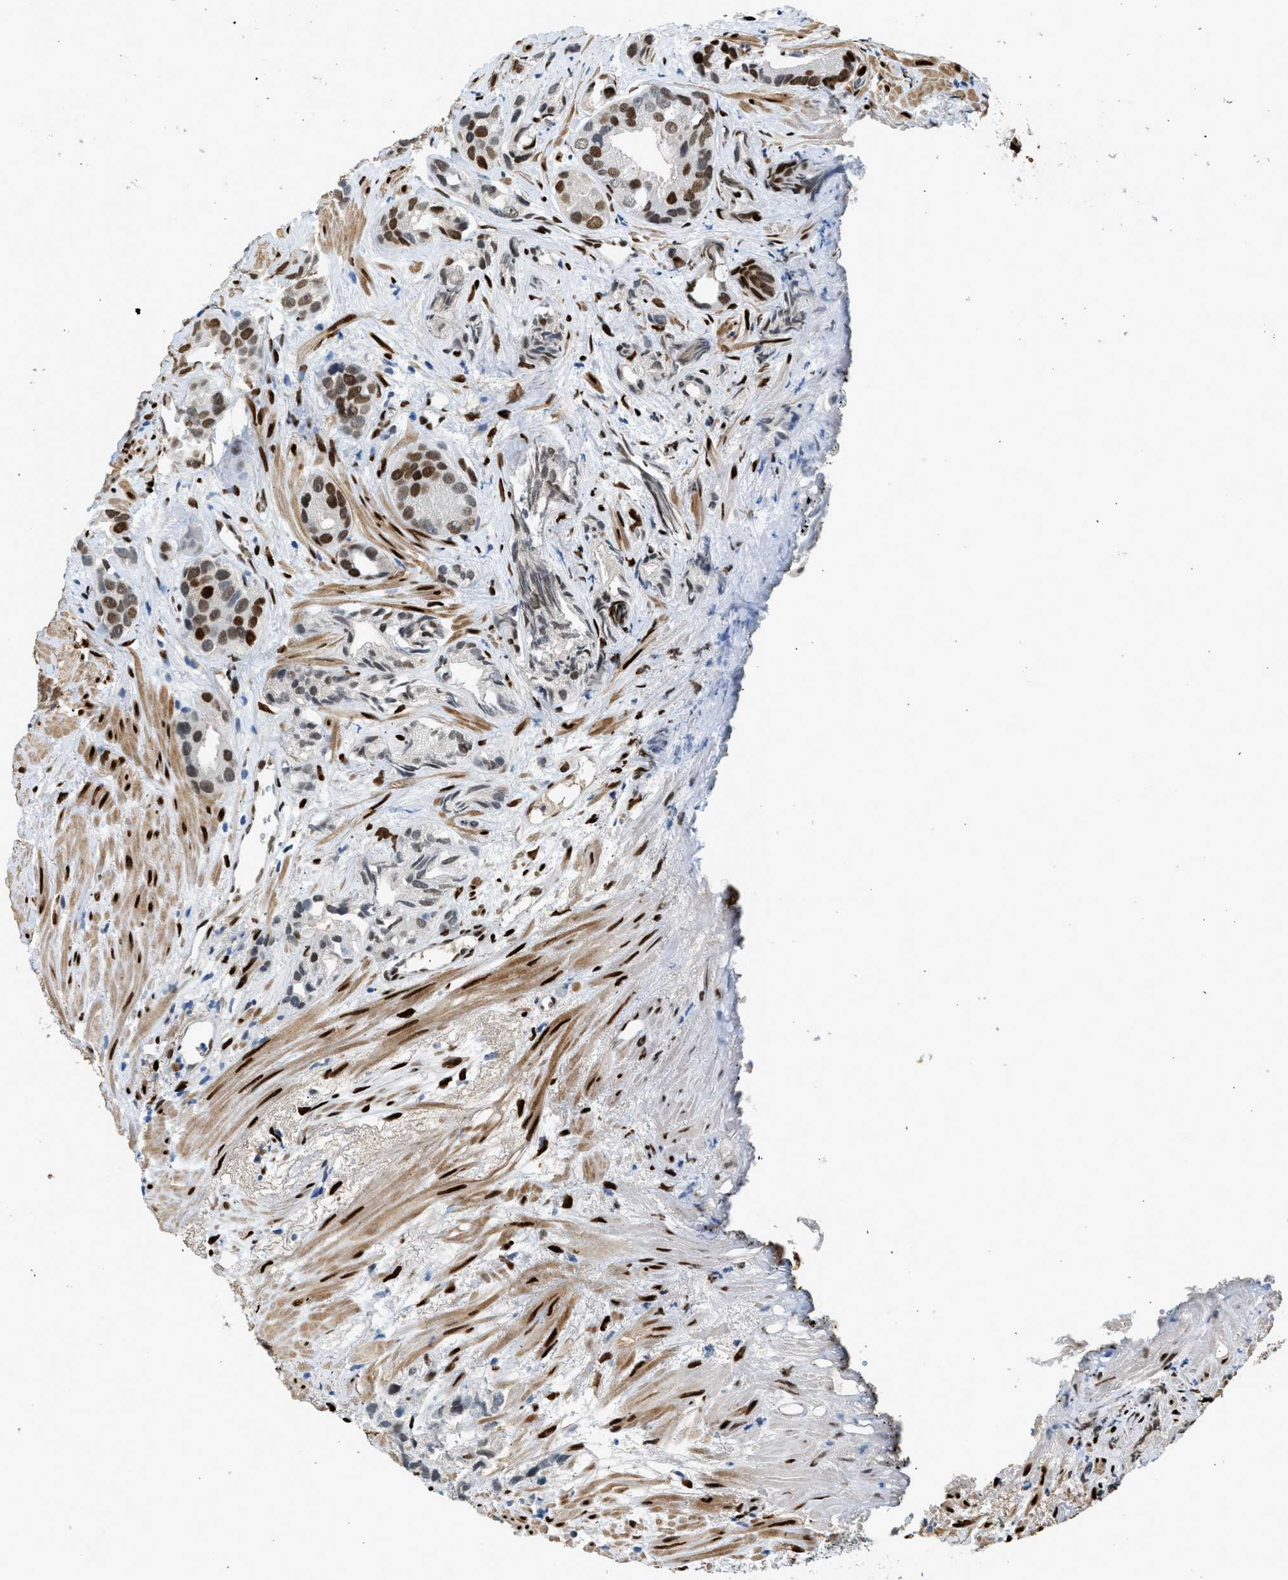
{"staining": {"intensity": "strong", "quantity": ">75%", "location": "nuclear"}, "tissue": "prostate cancer", "cell_type": "Tumor cells", "image_type": "cancer", "snomed": [{"axis": "morphology", "description": "Adenocarcinoma, Low grade"}, {"axis": "topography", "description": "Prostate"}], "caption": "Prostate cancer stained with a protein marker shows strong staining in tumor cells.", "gene": "ZBTB20", "patient": {"sex": "male", "age": 89}}